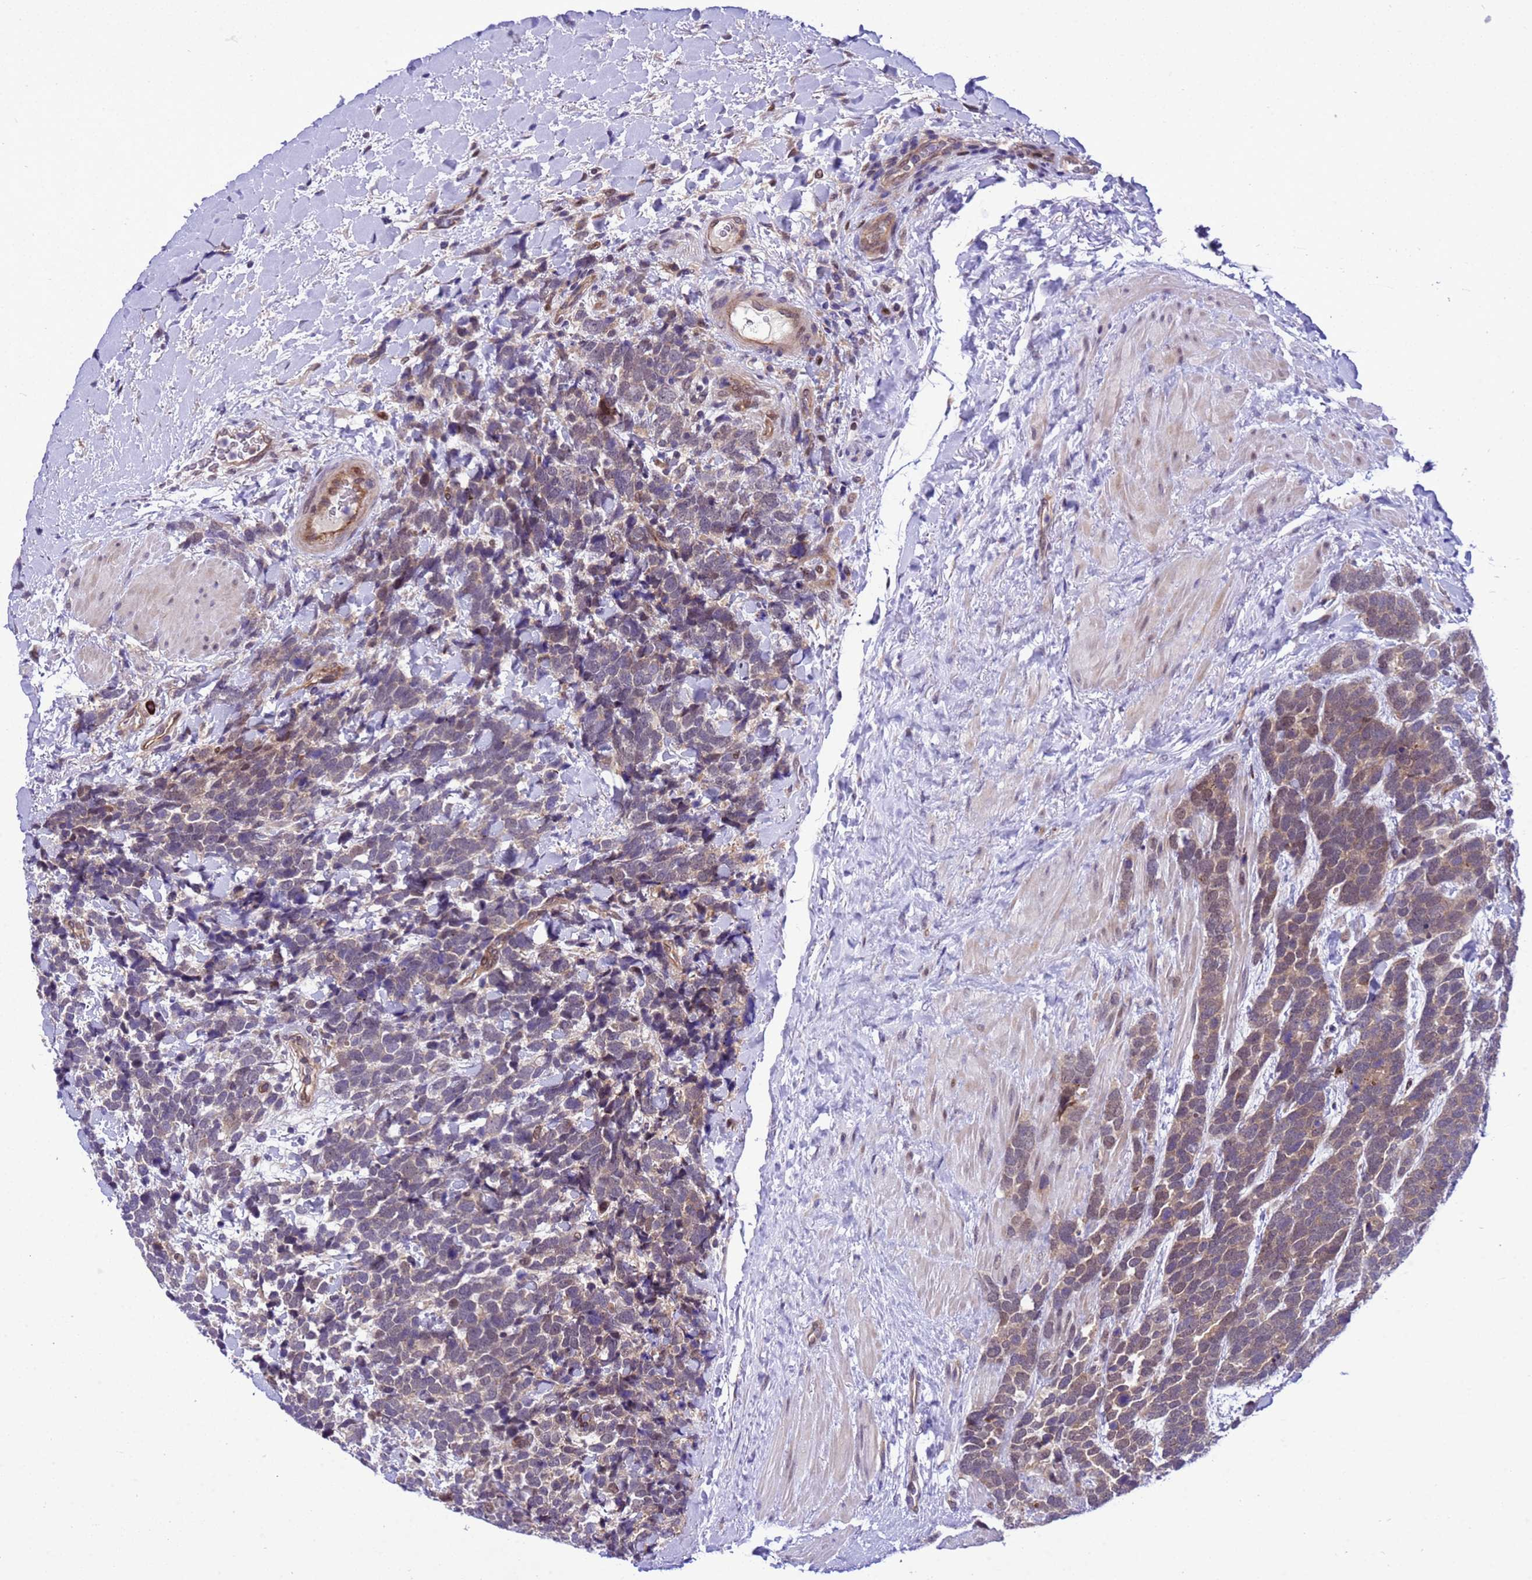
{"staining": {"intensity": "weak", "quantity": "25%-75%", "location": "cytoplasmic/membranous"}, "tissue": "urothelial cancer", "cell_type": "Tumor cells", "image_type": "cancer", "snomed": [{"axis": "morphology", "description": "Urothelial carcinoma, High grade"}, {"axis": "topography", "description": "Urinary bladder"}], "caption": "This histopathology image demonstrates immunohistochemistry (IHC) staining of high-grade urothelial carcinoma, with low weak cytoplasmic/membranous expression in approximately 25%-75% of tumor cells.", "gene": "RASD1", "patient": {"sex": "female", "age": 82}}